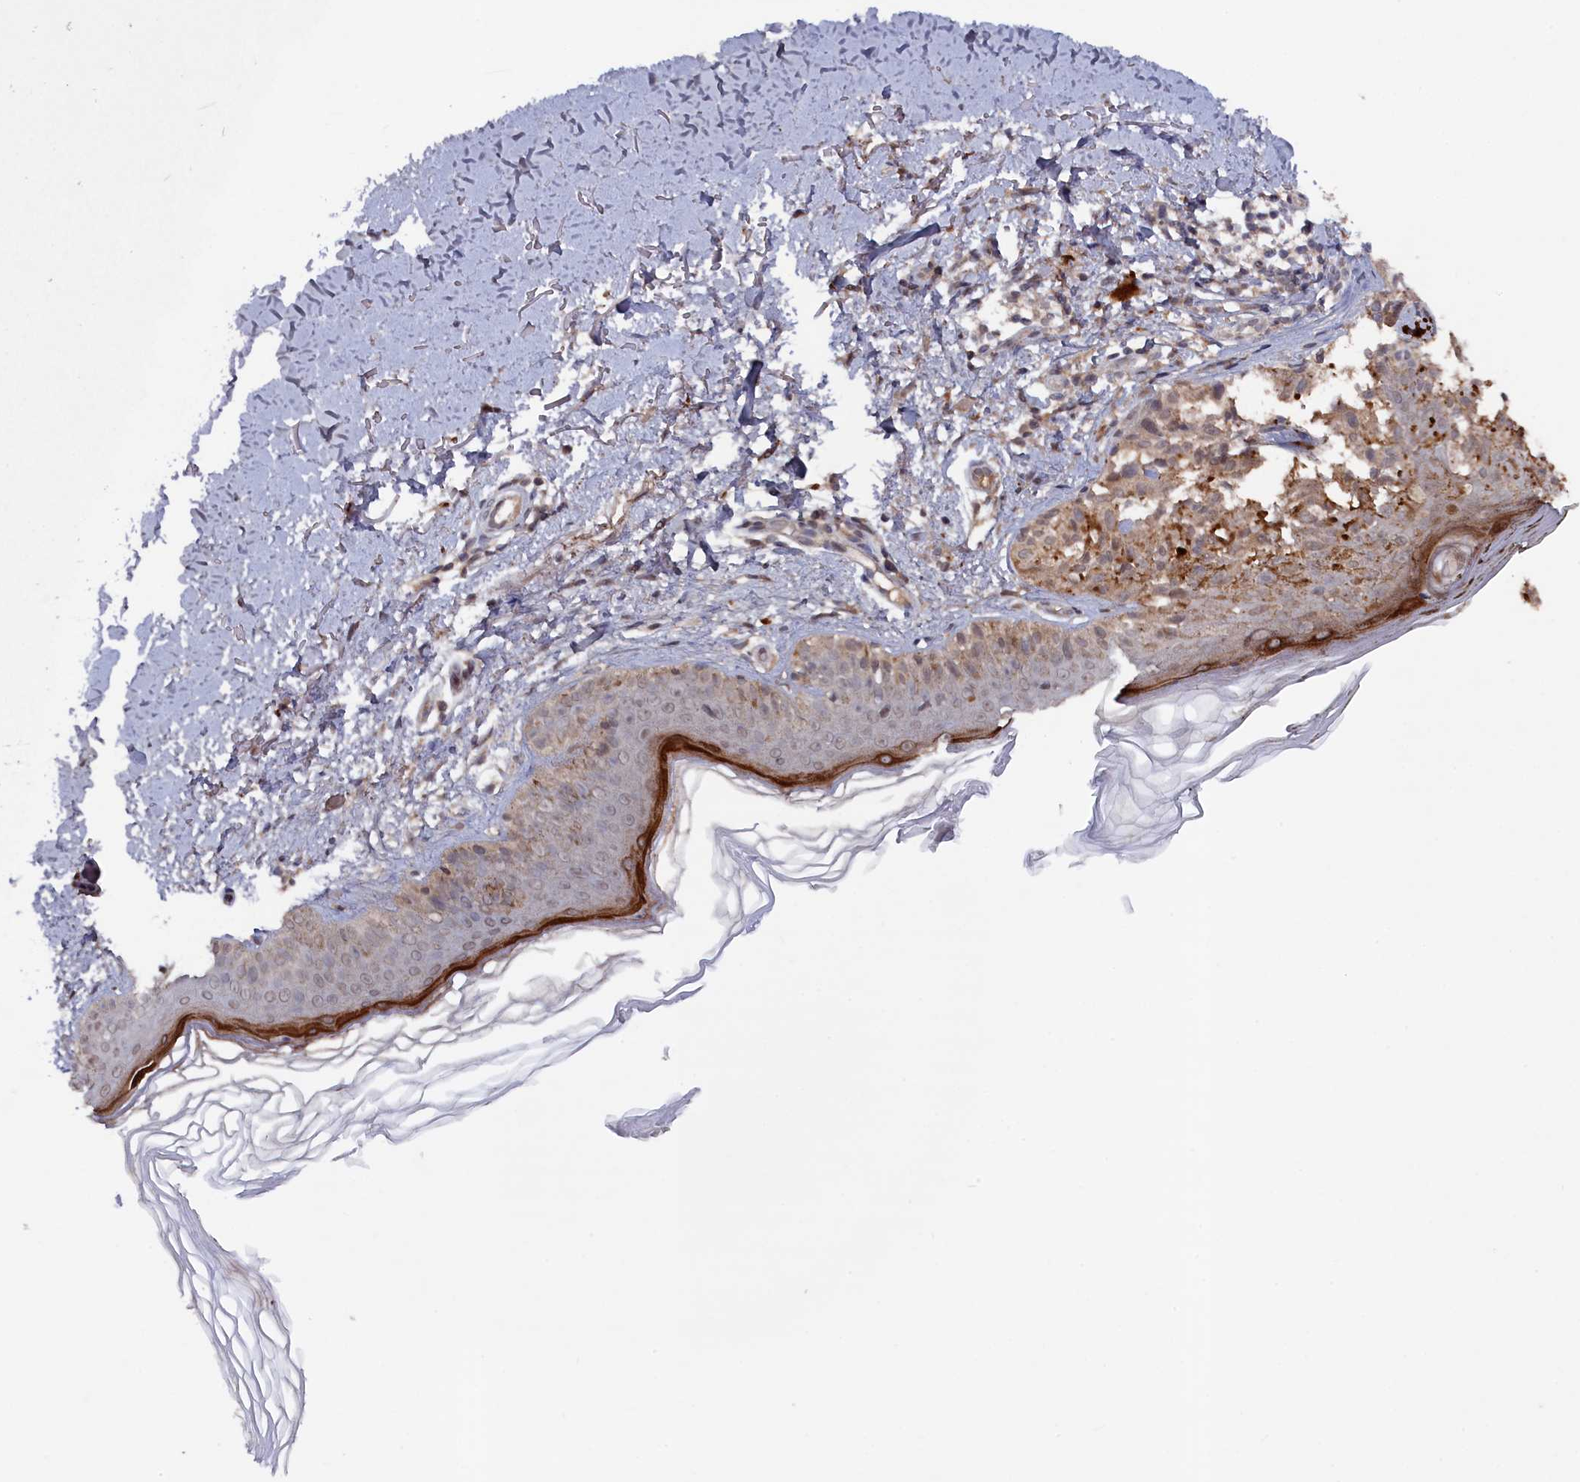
{"staining": {"intensity": "moderate", "quantity": ">75%", "location": "cytoplasmic/membranous"}, "tissue": "melanoma", "cell_type": "Tumor cells", "image_type": "cancer", "snomed": [{"axis": "morphology", "description": "Malignant melanoma, NOS"}, {"axis": "topography", "description": "Skin"}], "caption": "Melanoma was stained to show a protein in brown. There is medium levels of moderate cytoplasmic/membranous positivity in about >75% of tumor cells. The staining was performed using DAB to visualize the protein expression in brown, while the nuclei were stained in blue with hematoxylin (Magnification: 20x).", "gene": "TMC5", "patient": {"sex": "female", "age": 50}}